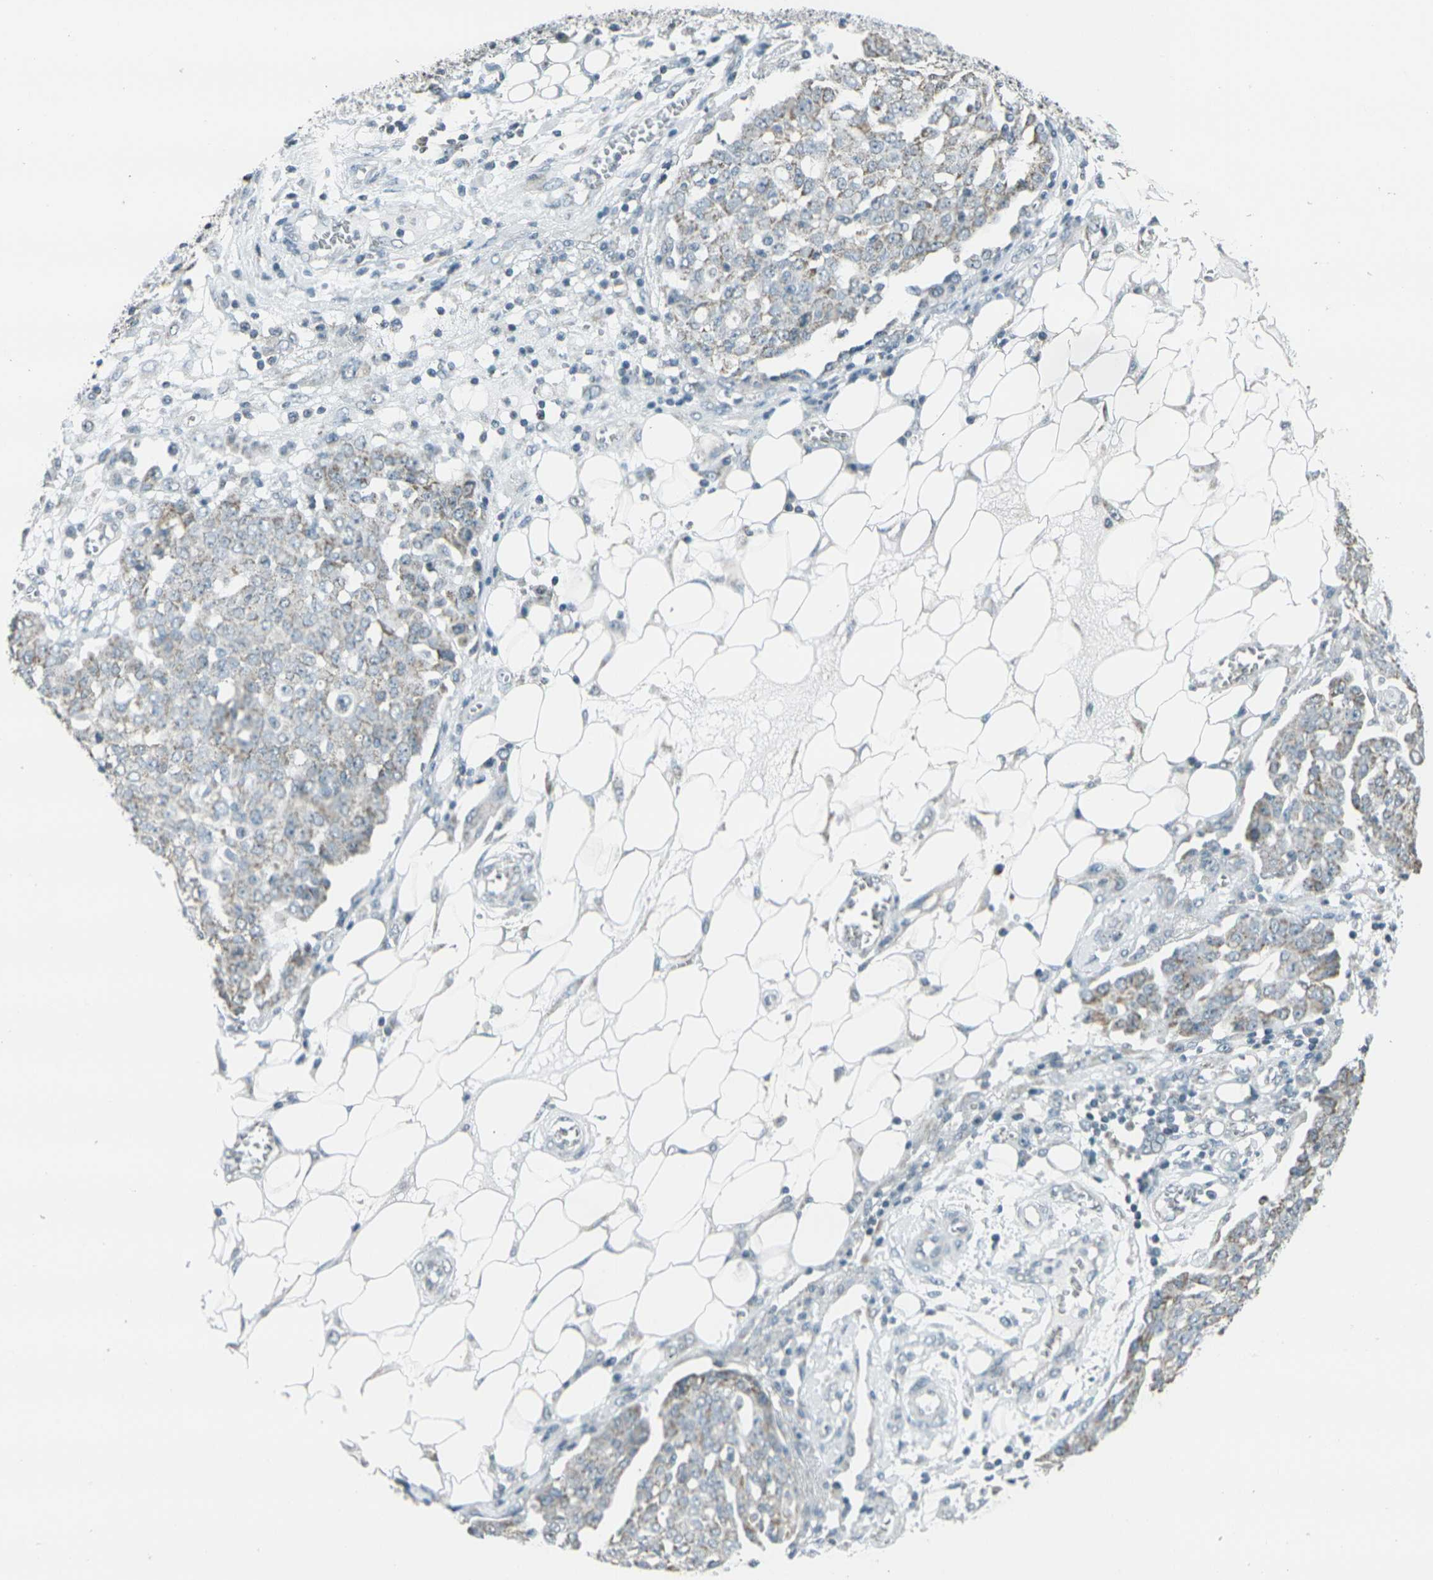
{"staining": {"intensity": "moderate", "quantity": "<25%", "location": "cytoplasmic/membranous"}, "tissue": "ovarian cancer", "cell_type": "Tumor cells", "image_type": "cancer", "snomed": [{"axis": "morphology", "description": "Cystadenocarcinoma, serous, NOS"}, {"axis": "topography", "description": "Soft tissue"}, {"axis": "topography", "description": "Ovary"}], "caption": "A brown stain shows moderate cytoplasmic/membranous staining of a protein in ovarian cancer (serous cystadenocarcinoma) tumor cells.", "gene": "H2BC1", "patient": {"sex": "female", "age": 57}}